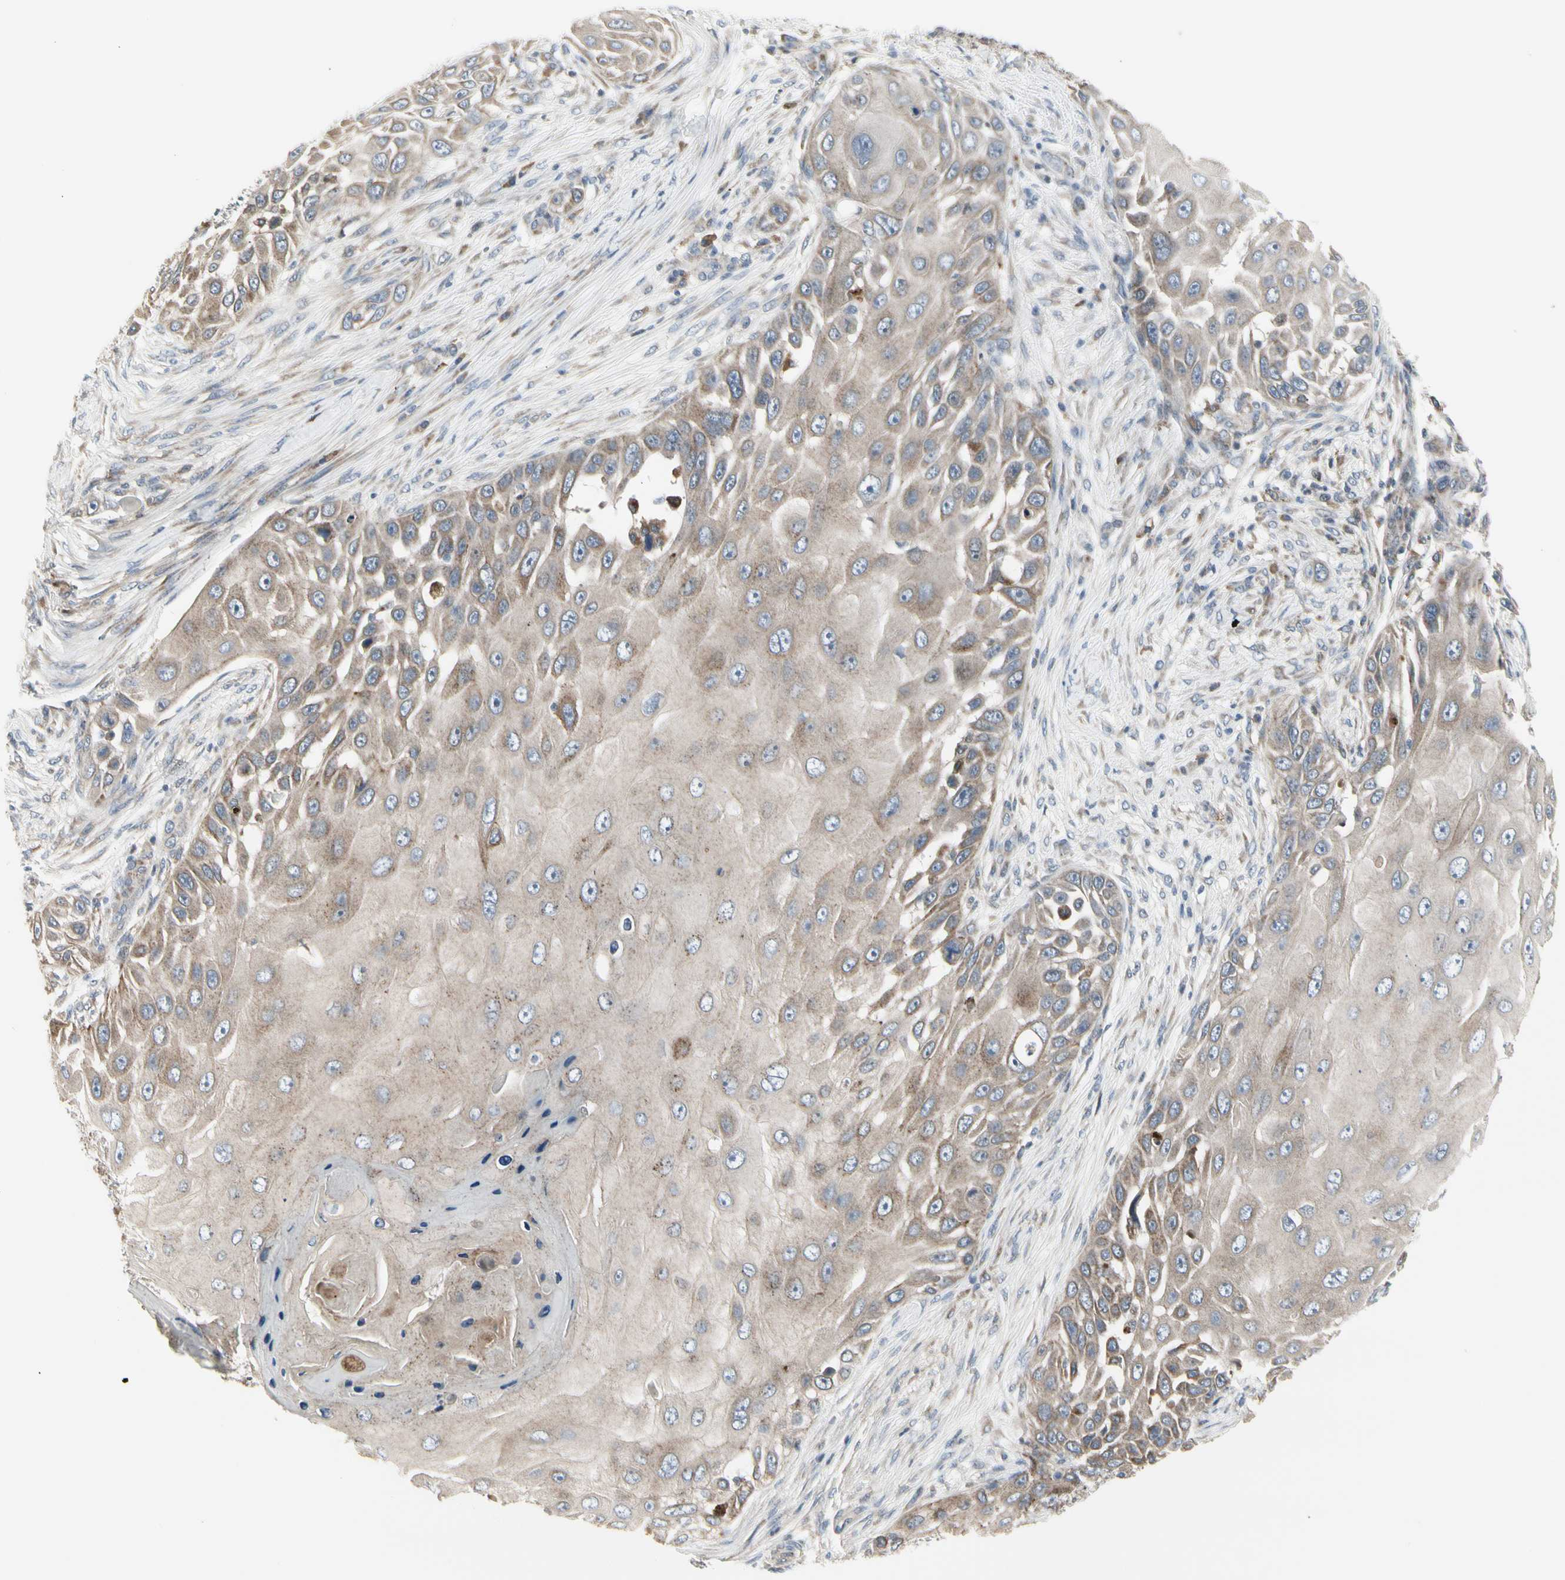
{"staining": {"intensity": "weak", "quantity": ">75%", "location": "cytoplasmic/membranous"}, "tissue": "skin cancer", "cell_type": "Tumor cells", "image_type": "cancer", "snomed": [{"axis": "morphology", "description": "Squamous cell carcinoma, NOS"}, {"axis": "topography", "description": "Skin"}], "caption": "A brown stain shows weak cytoplasmic/membranous staining of a protein in skin squamous cell carcinoma tumor cells.", "gene": "GRN", "patient": {"sex": "female", "age": 44}}